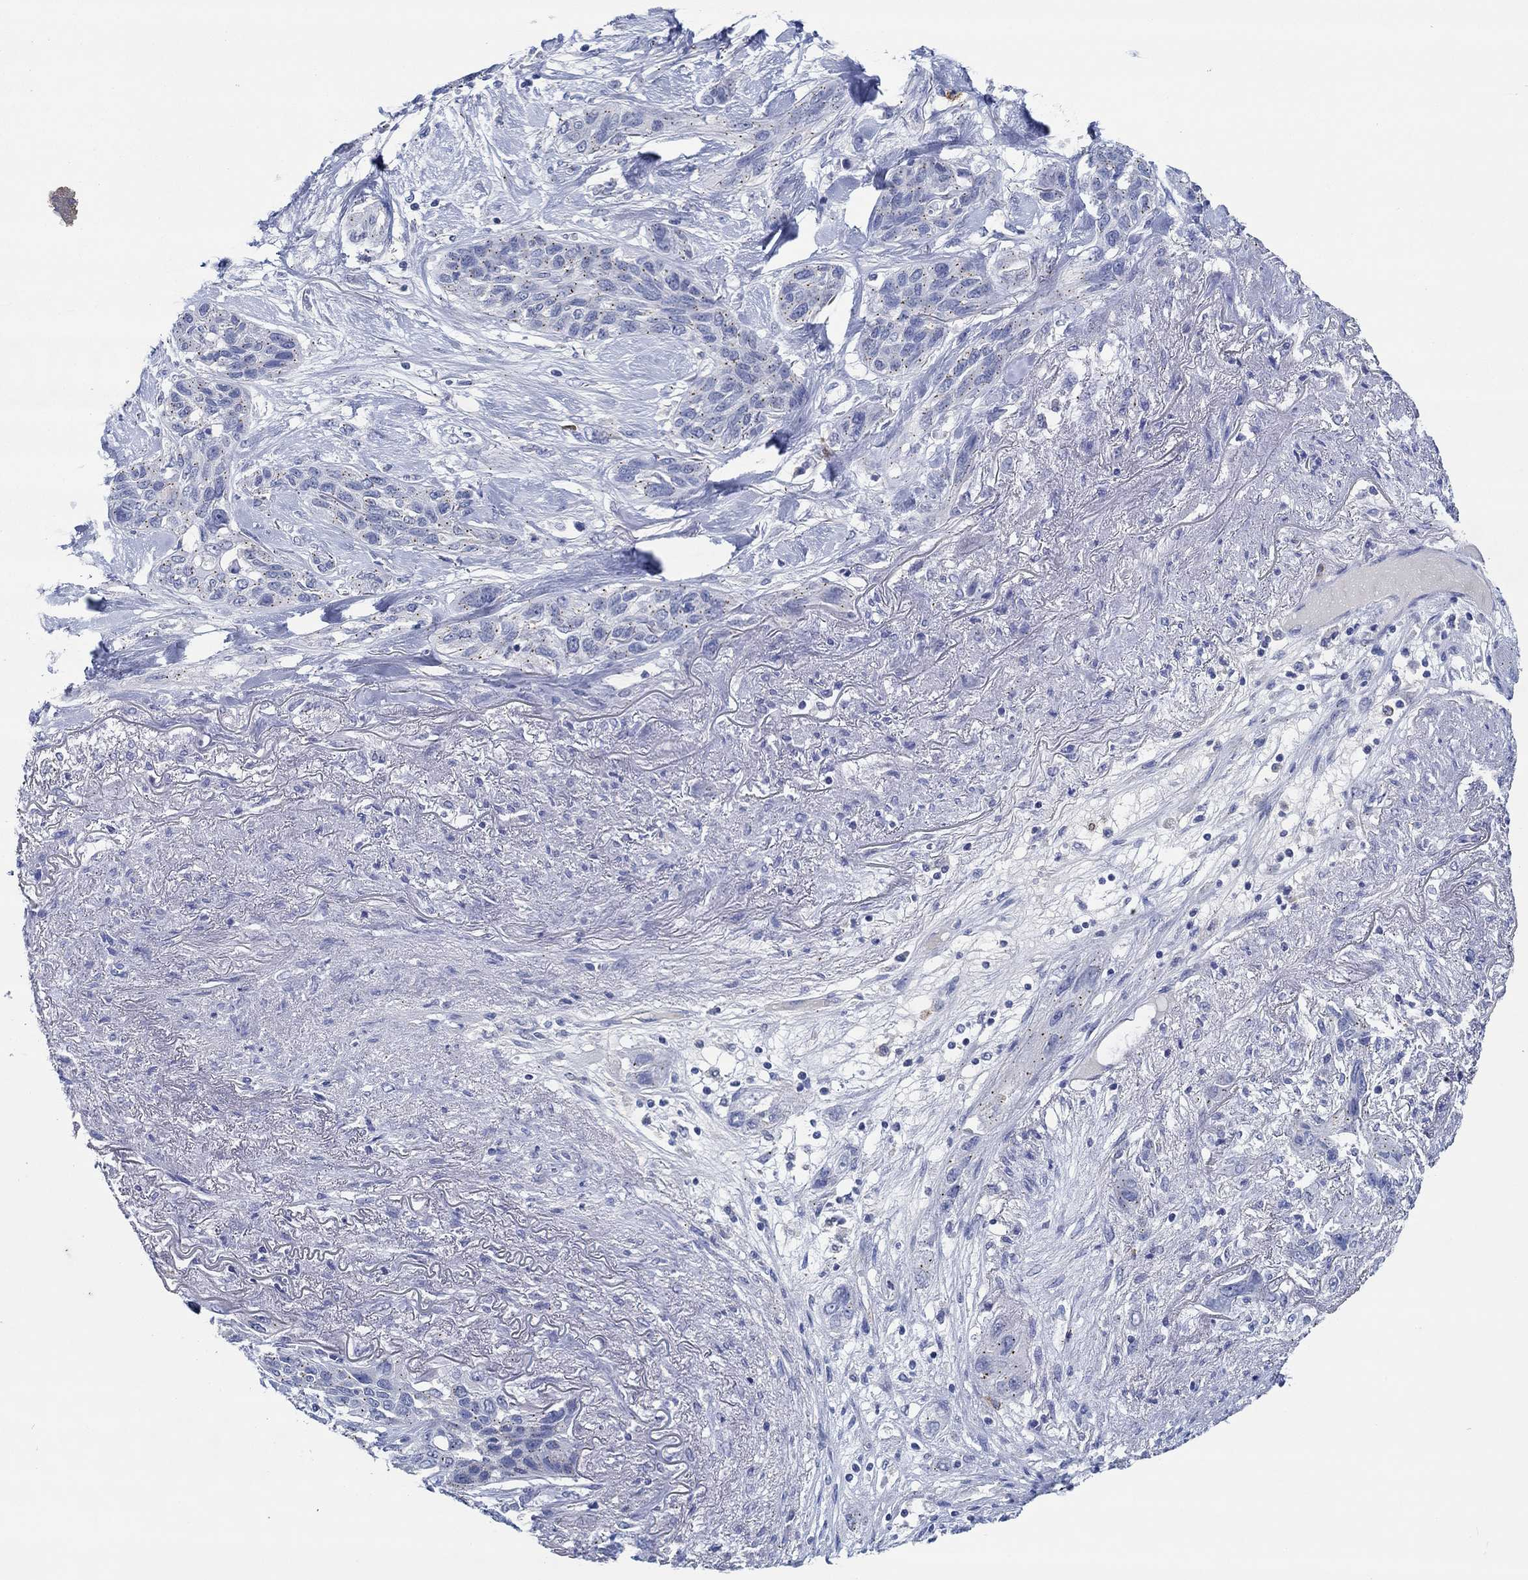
{"staining": {"intensity": "moderate", "quantity": "<25%", "location": "cytoplasmic/membranous"}, "tissue": "lung cancer", "cell_type": "Tumor cells", "image_type": "cancer", "snomed": [{"axis": "morphology", "description": "Squamous cell carcinoma, NOS"}, {"axis": "topography", "description": "Lung"}], "caption": "Tumor cells reveal low levels of moderate cytoplasmic/membranous staining in approximately <25% of cells in human squamous cell carcinoma (lung).", "gene": "CPM", "patient": {"sex": "female", "age": 70}}